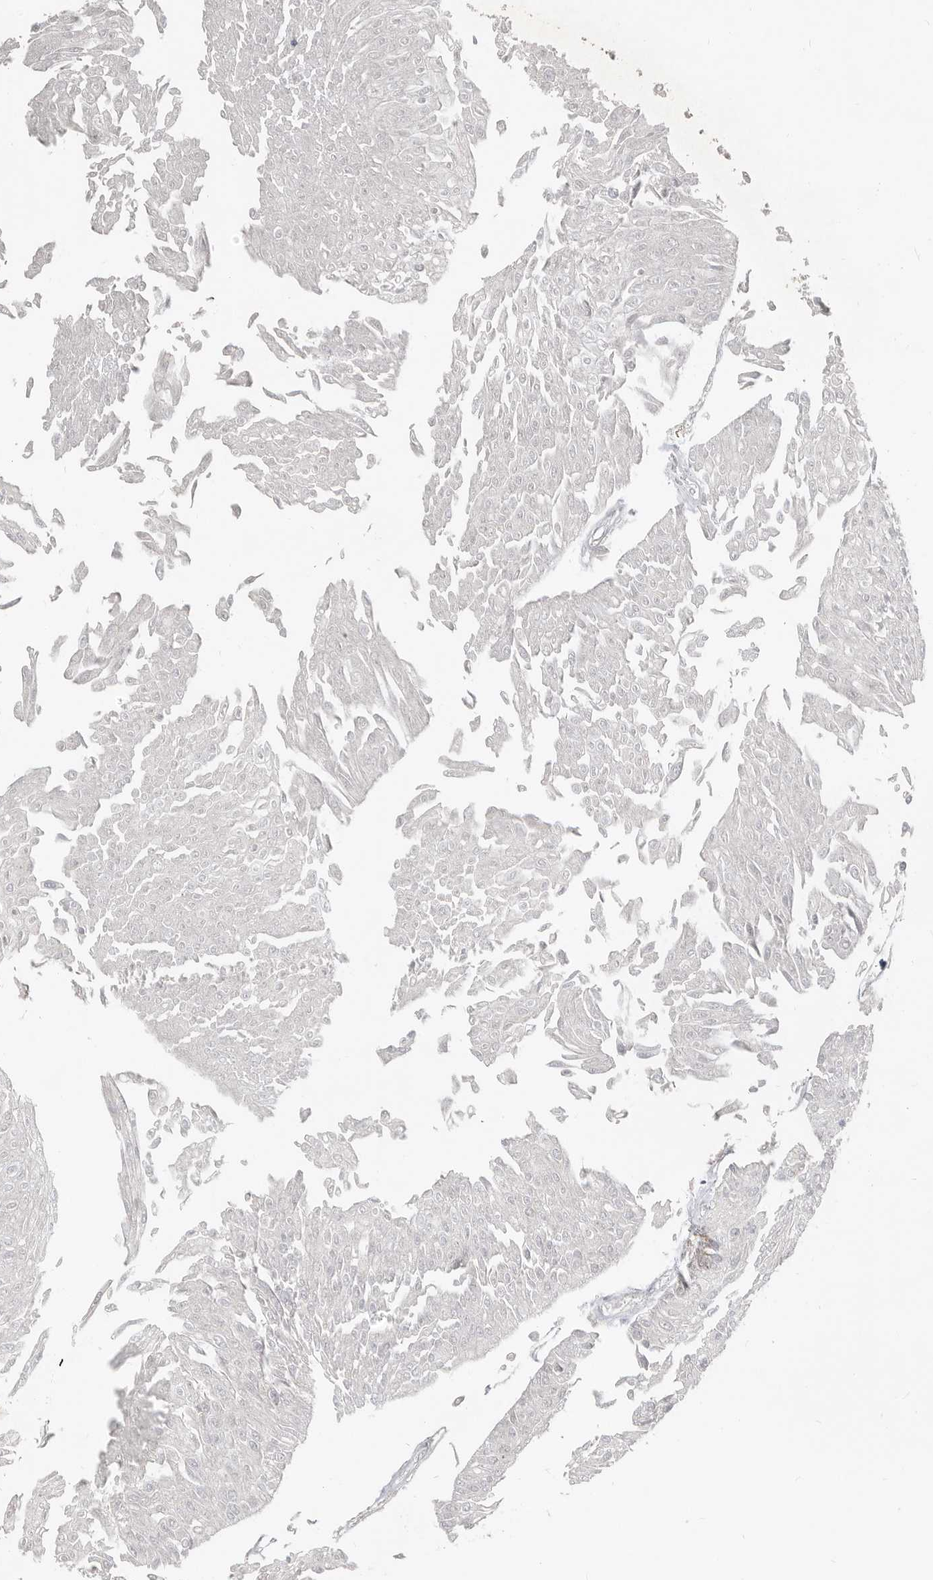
{"staining": {"intensity": "negative", "quantity": "none", "location": "none"}, "tissue": "urothelial cancer", "cell_type": "Tumor cells", "image_type": "cancer", "snomed": [{"axis": "morphology", "description": "Urothelial carcinoma, Low grade"}, {"axis": "topography", "description": "Urinary bladder"}], "caption": "High magnification brightfield microscopy of urothelial carcinoma (low-grade) stained with DAB (brown) and counterstained with hematoxylin (blue): tumor cells show no significant expression.", "gene": "RABAC1", "patient": {"sex": "male", "age": 67}}